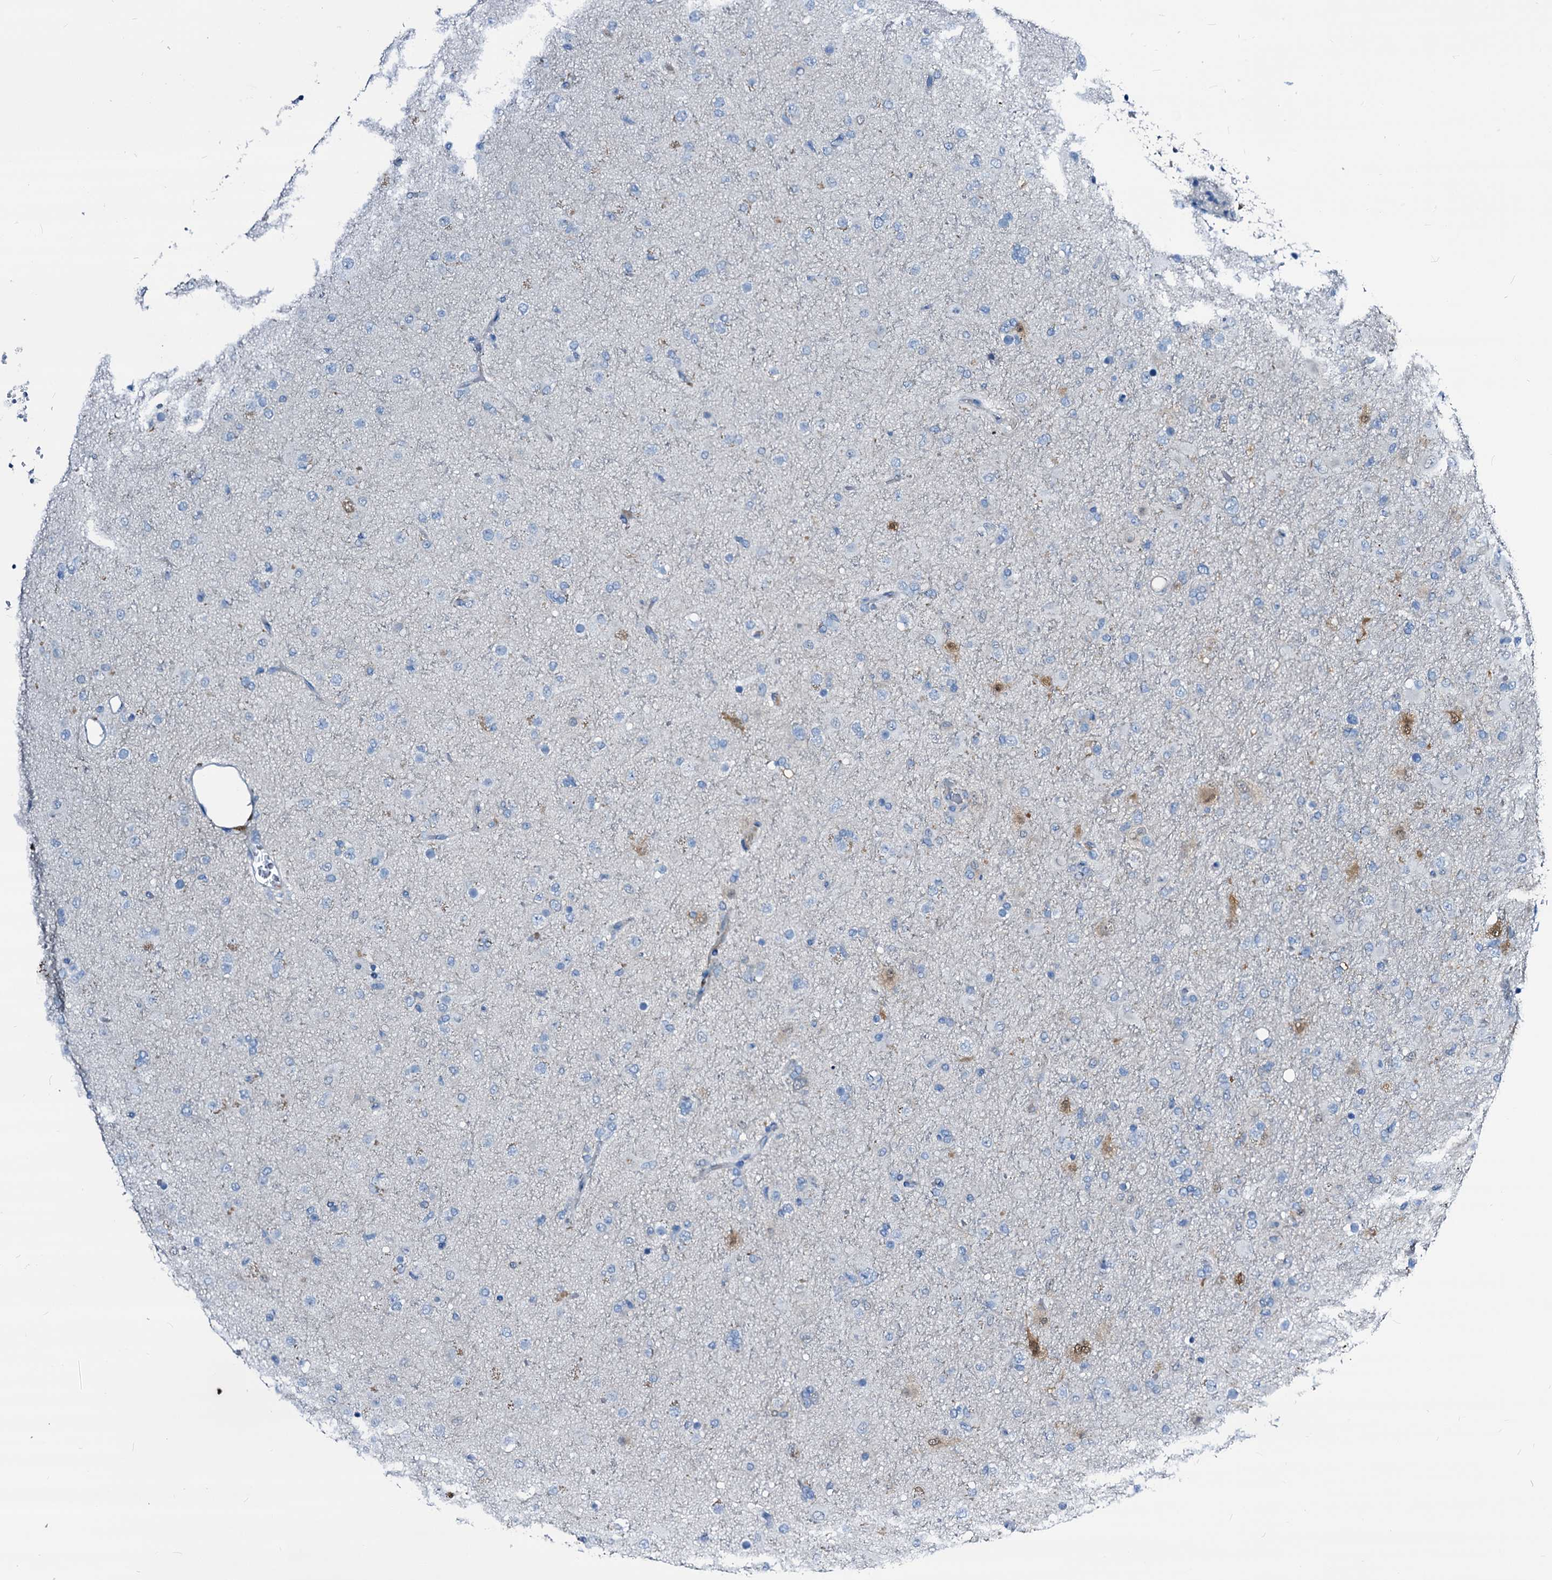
{"staining": {"intensity": "negative", "quantity": "none", "location": "none"}, "tissue": "glioma", "cell_type": "Tumor cells", "image_type": "cancer", "snomed": [{"axis": "morphology", "description": "Glioma, malignant, Low grade"}, {"axis": "topography", "description": "Brain"}], "caption": "There is no significant positivity in tumor cells of glioma.", "gene": "DYDC2", "patient": {"sex": "male", "age": 65}}